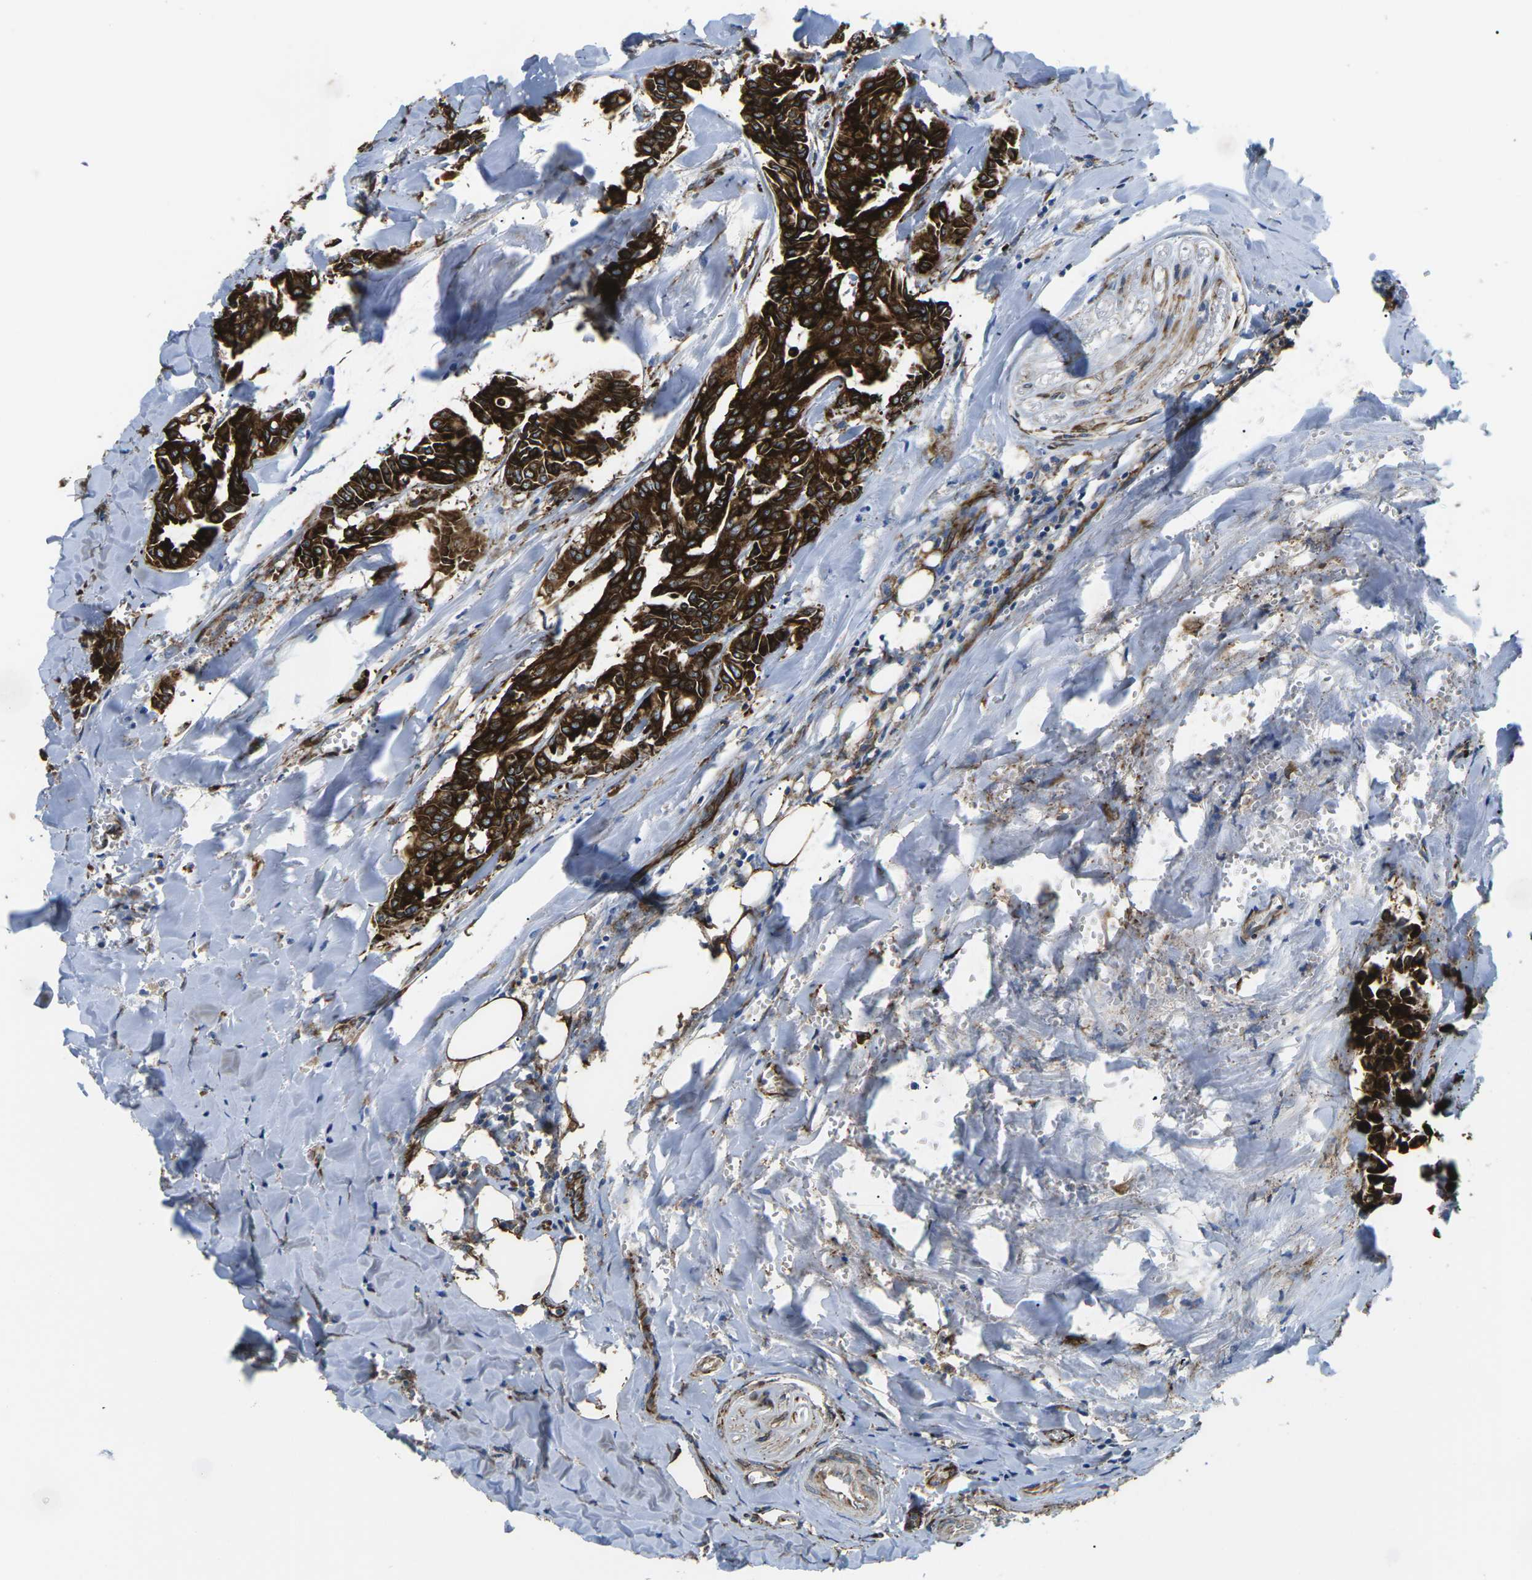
{"staining": {"intensity": "strong", "quantity": ">75%", "location": "cytoplasmic/membranous"}, "tissue": "head and neck cancer", "cell_type": "Tumor cells", "image_type": "cancer", "snomed": [{"axis": "morphology", "description": "Adenocarcinoma, NOS"}, {"axis": "topography", "description": "Salivary gland"}, {"axis": "topography", "description": "Head-Neck"}], "caption": "A histopathology image of head and neck adenocarcinoma stained for a protein displays strong cytoplasmic/membranous brown staining in tumor cells. (brown staining indicates protein expression, while blue staining denotes nuclei).", "gene": "PDZD8", "patient": {"sex": "female", "age": 59}}